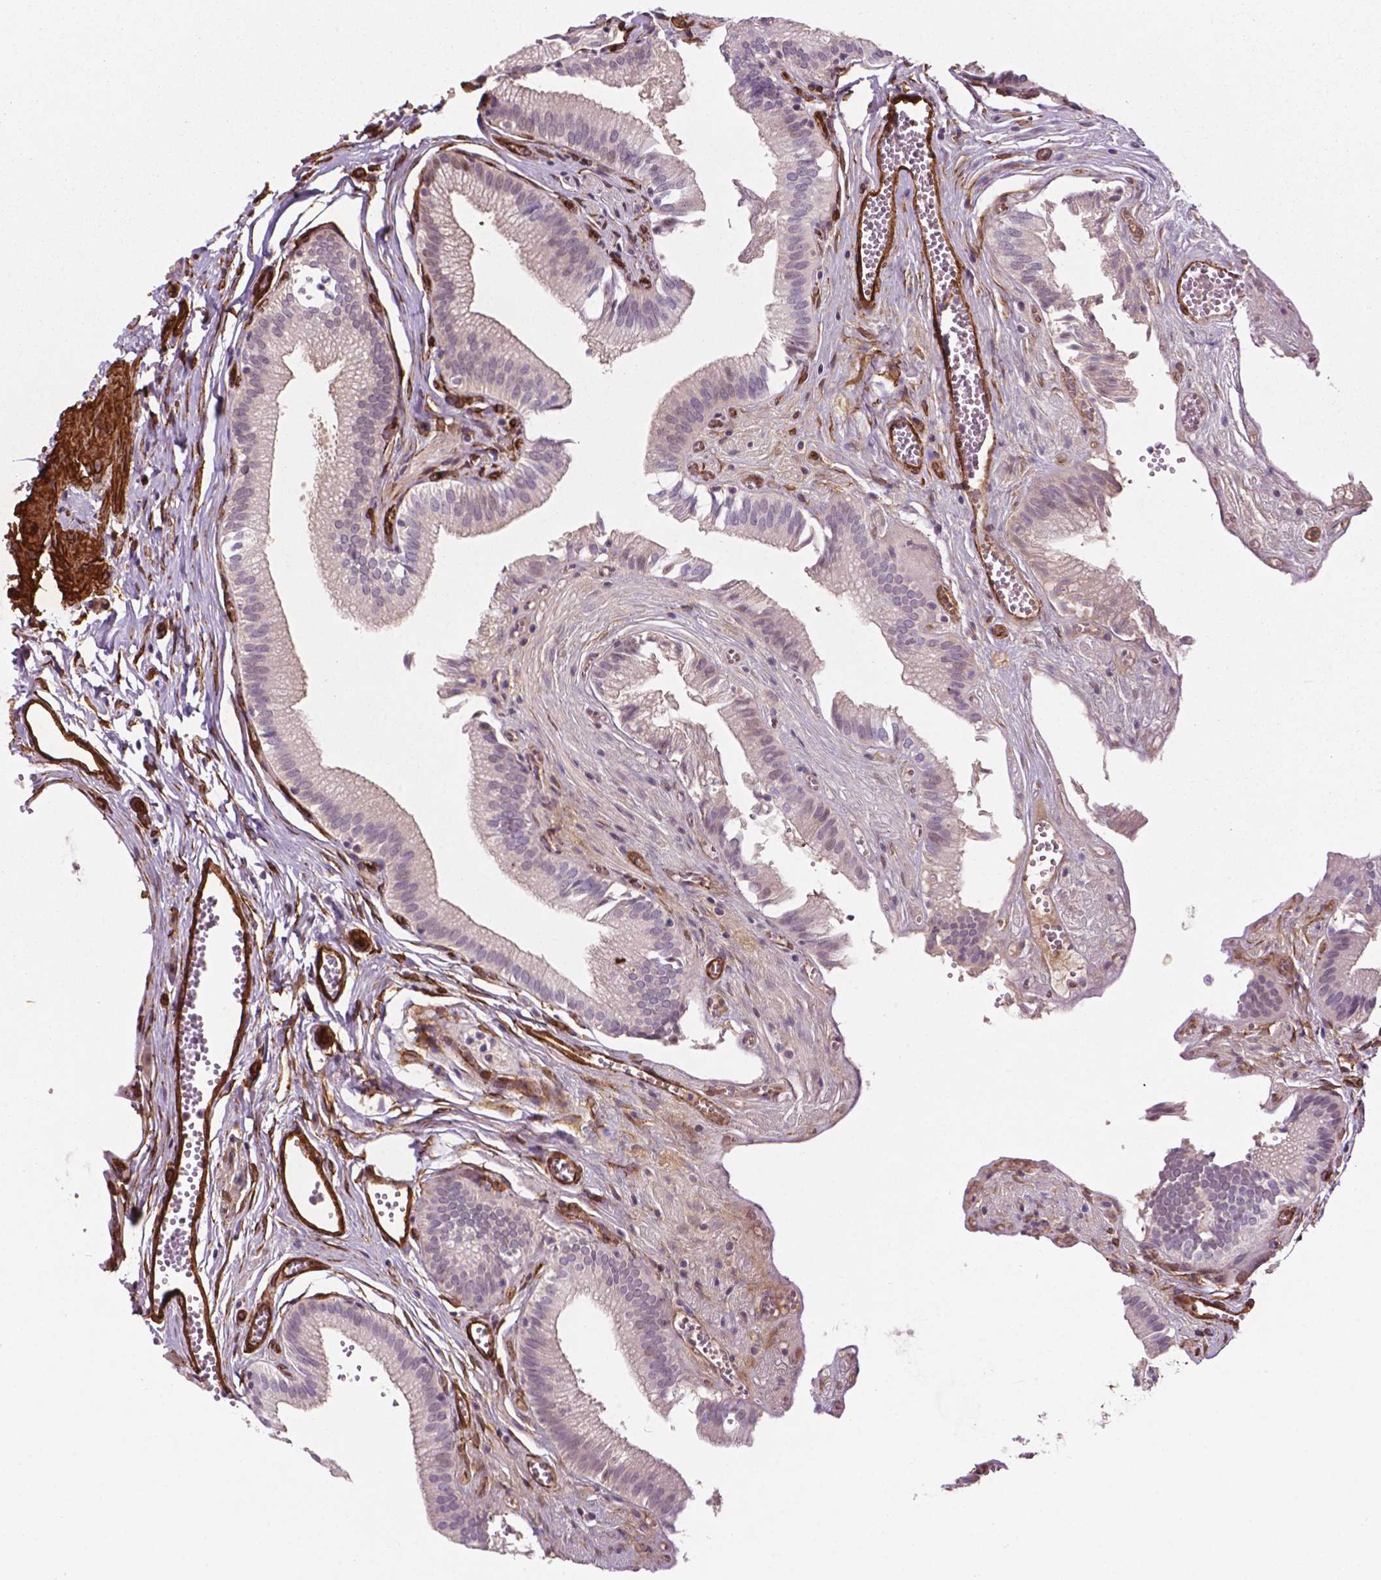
{"staining": {"intensity": "negative", "quantity": "none", "location": "none"}, "tissue": "gallbladder", "cell_type": "Glandular cells", "image_type": "normal", "snomed": [{"axis": "morphology", "description": "Normal tissue, NOS"}, {"axis": "topography", "description": "Gallbladder"}, {"axis": "topography", "description": "Peripheral nerve tissue"}], "caption": "Immunohistochemistry micrograph of unremarkable gallbladder: gallbladder stained with DAB (3,3'-diaminobenzidine) shows no significant protein staining in glandular cells.", "gene": "EGFL8", "patient": {"sex": "male", "age": 17}}